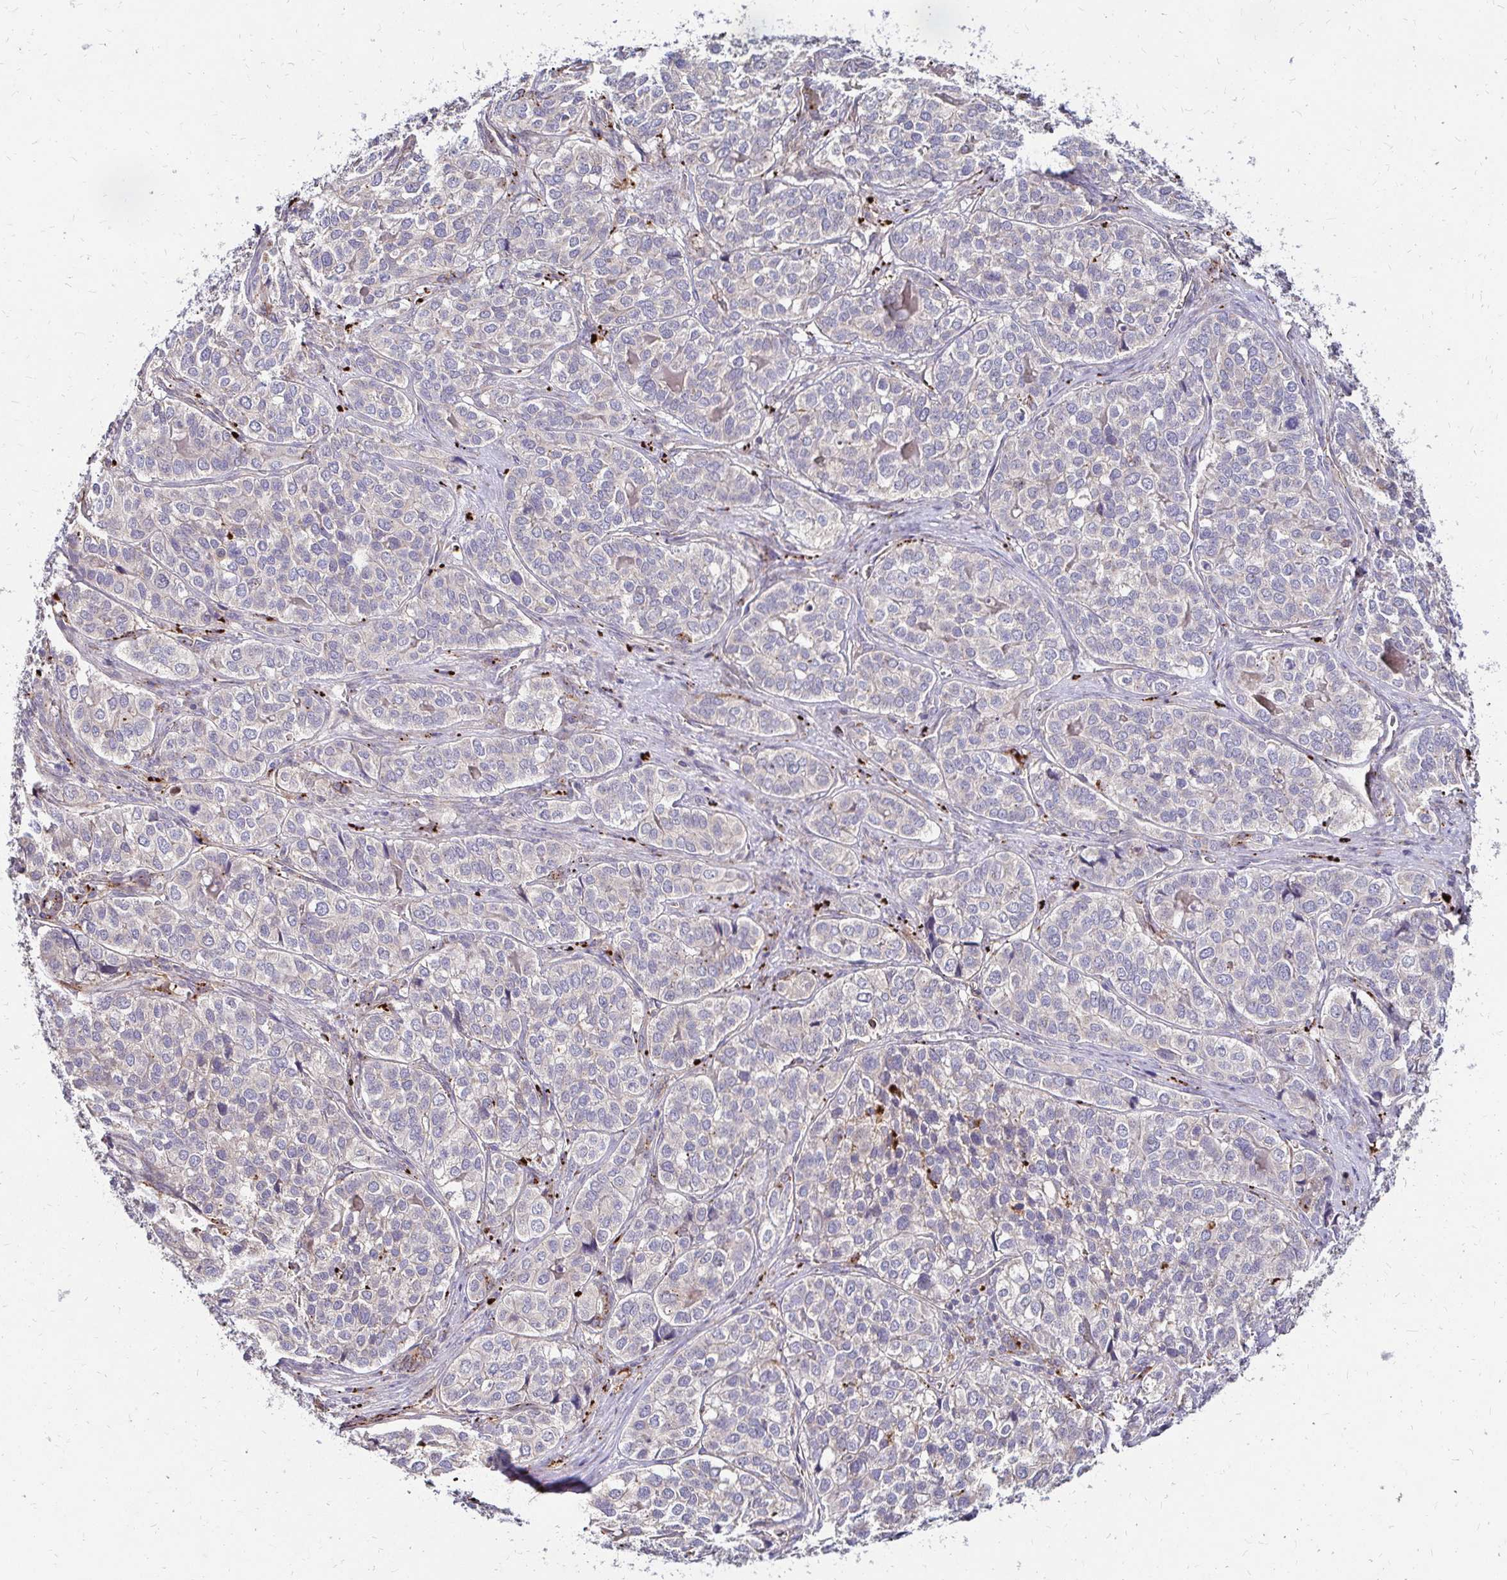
{"staining": {"intensity": "negative", "quantity": "none", "location": "none"}, "tissue": "liver cancer", "cell_type": "Tumor cells", "image_type": "cancer", "snomed": [{"axis": "morphology", "description": "Cholangiocarcinoma"}, {"axis": "topography", "description": "Liver"}], "caption": "Tumor cells show no significant positivity in cholangiocarcinoma (liver).", "gene": "IDUA", "patient": {"sex": "male", "age": 56}}